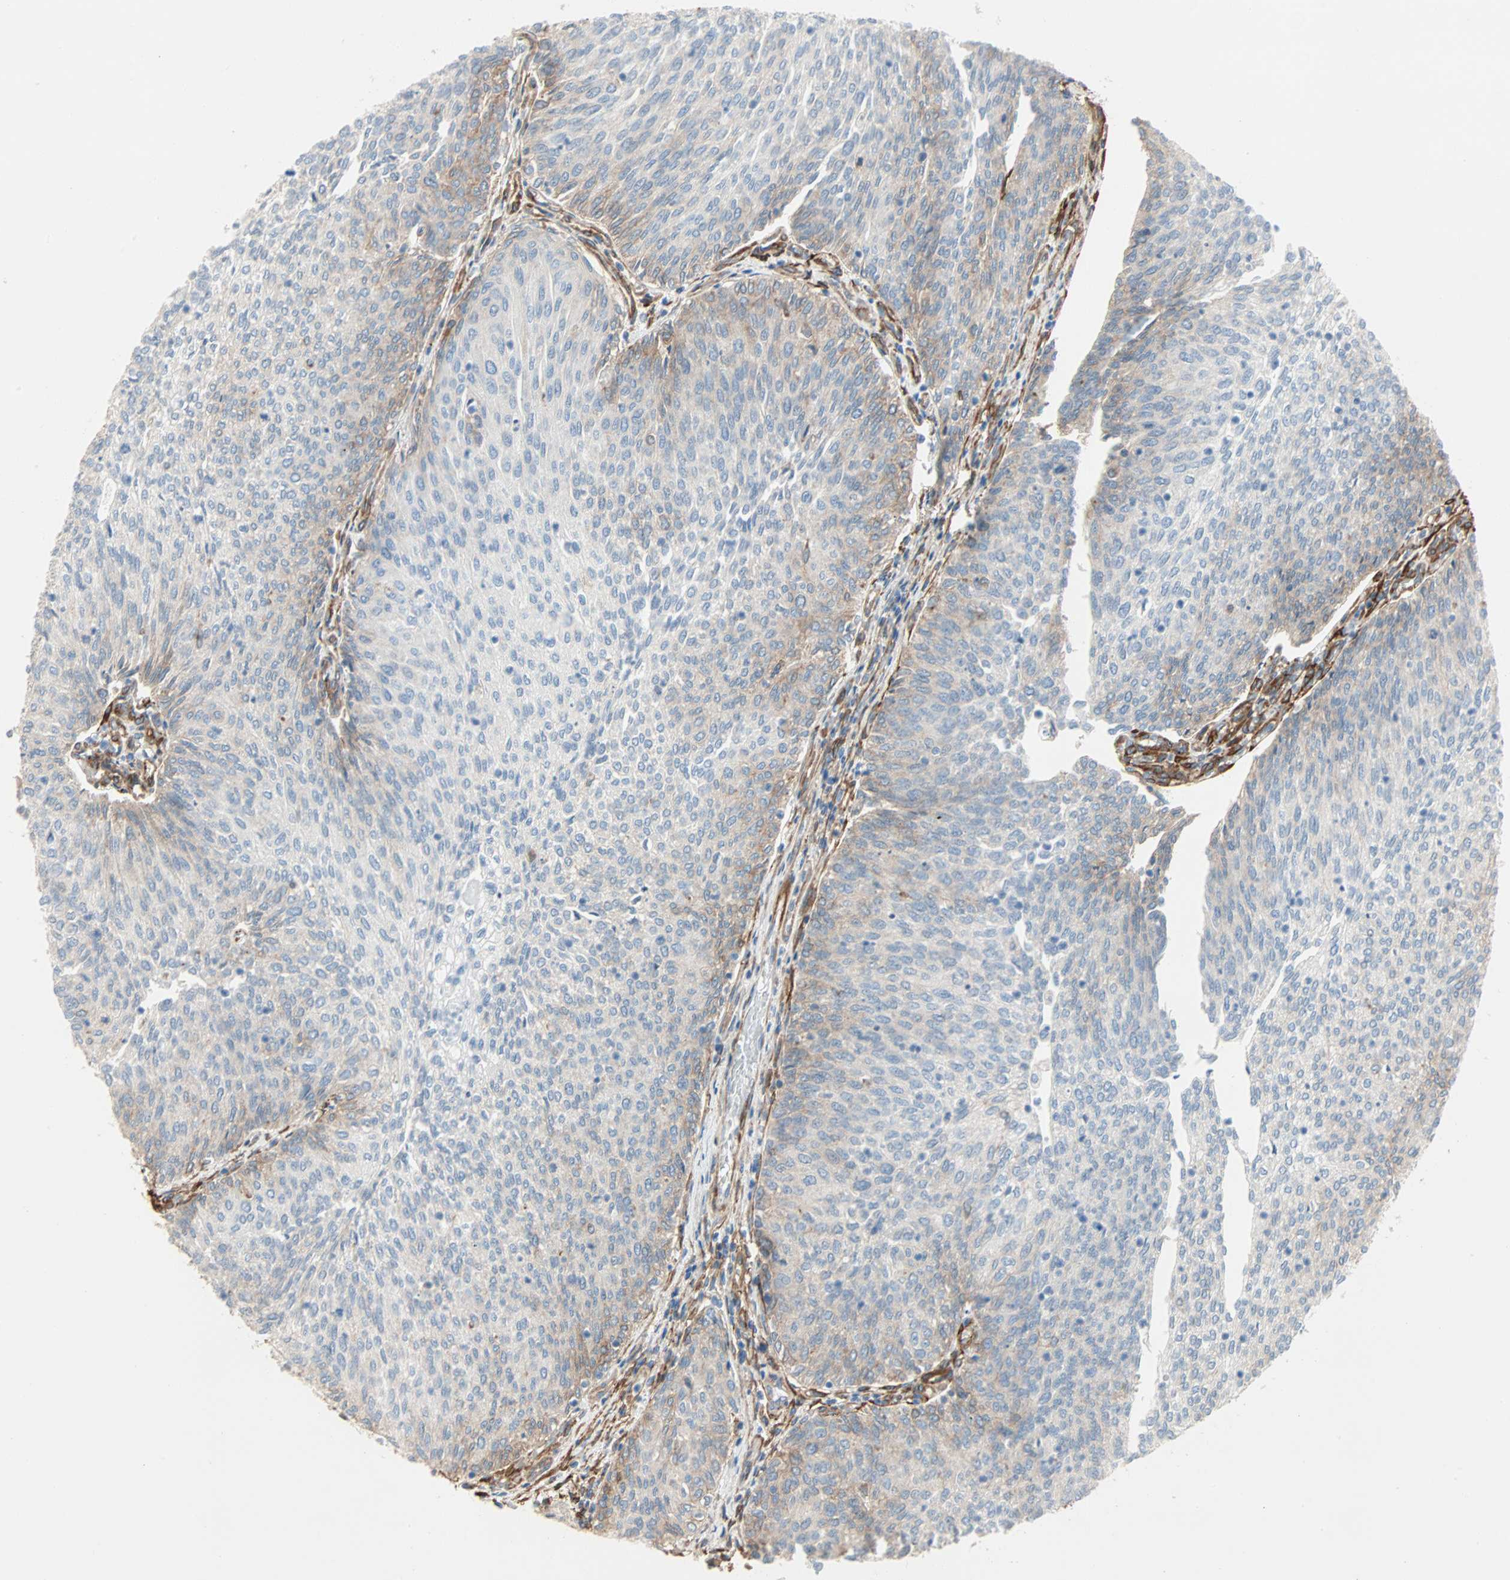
{"staining": {"intensity": "weak", "quantity": "25%-75%", "location": "cytoplasmic/membranous"}, "tissue": "urothelial cancer", "cell_type": "Tumor cells", "image_type": "cancer", "snomed": [{"axis": "morphology", "description": "Urothelial carcinoma, Low grade"}, {"axis": "topography", "description": "Urinary bladder"}], "caption": "Immunohistochemistry photomicrograph of low-grade urothelial carcinoma stained for a protein (brown), which demonstrates low levels of weak cytoplasmic/membranous expression in about 25%-75% of tumor cells.", "gene": "EPB41L2", "patient": {"sex": "female", "age": 79}}